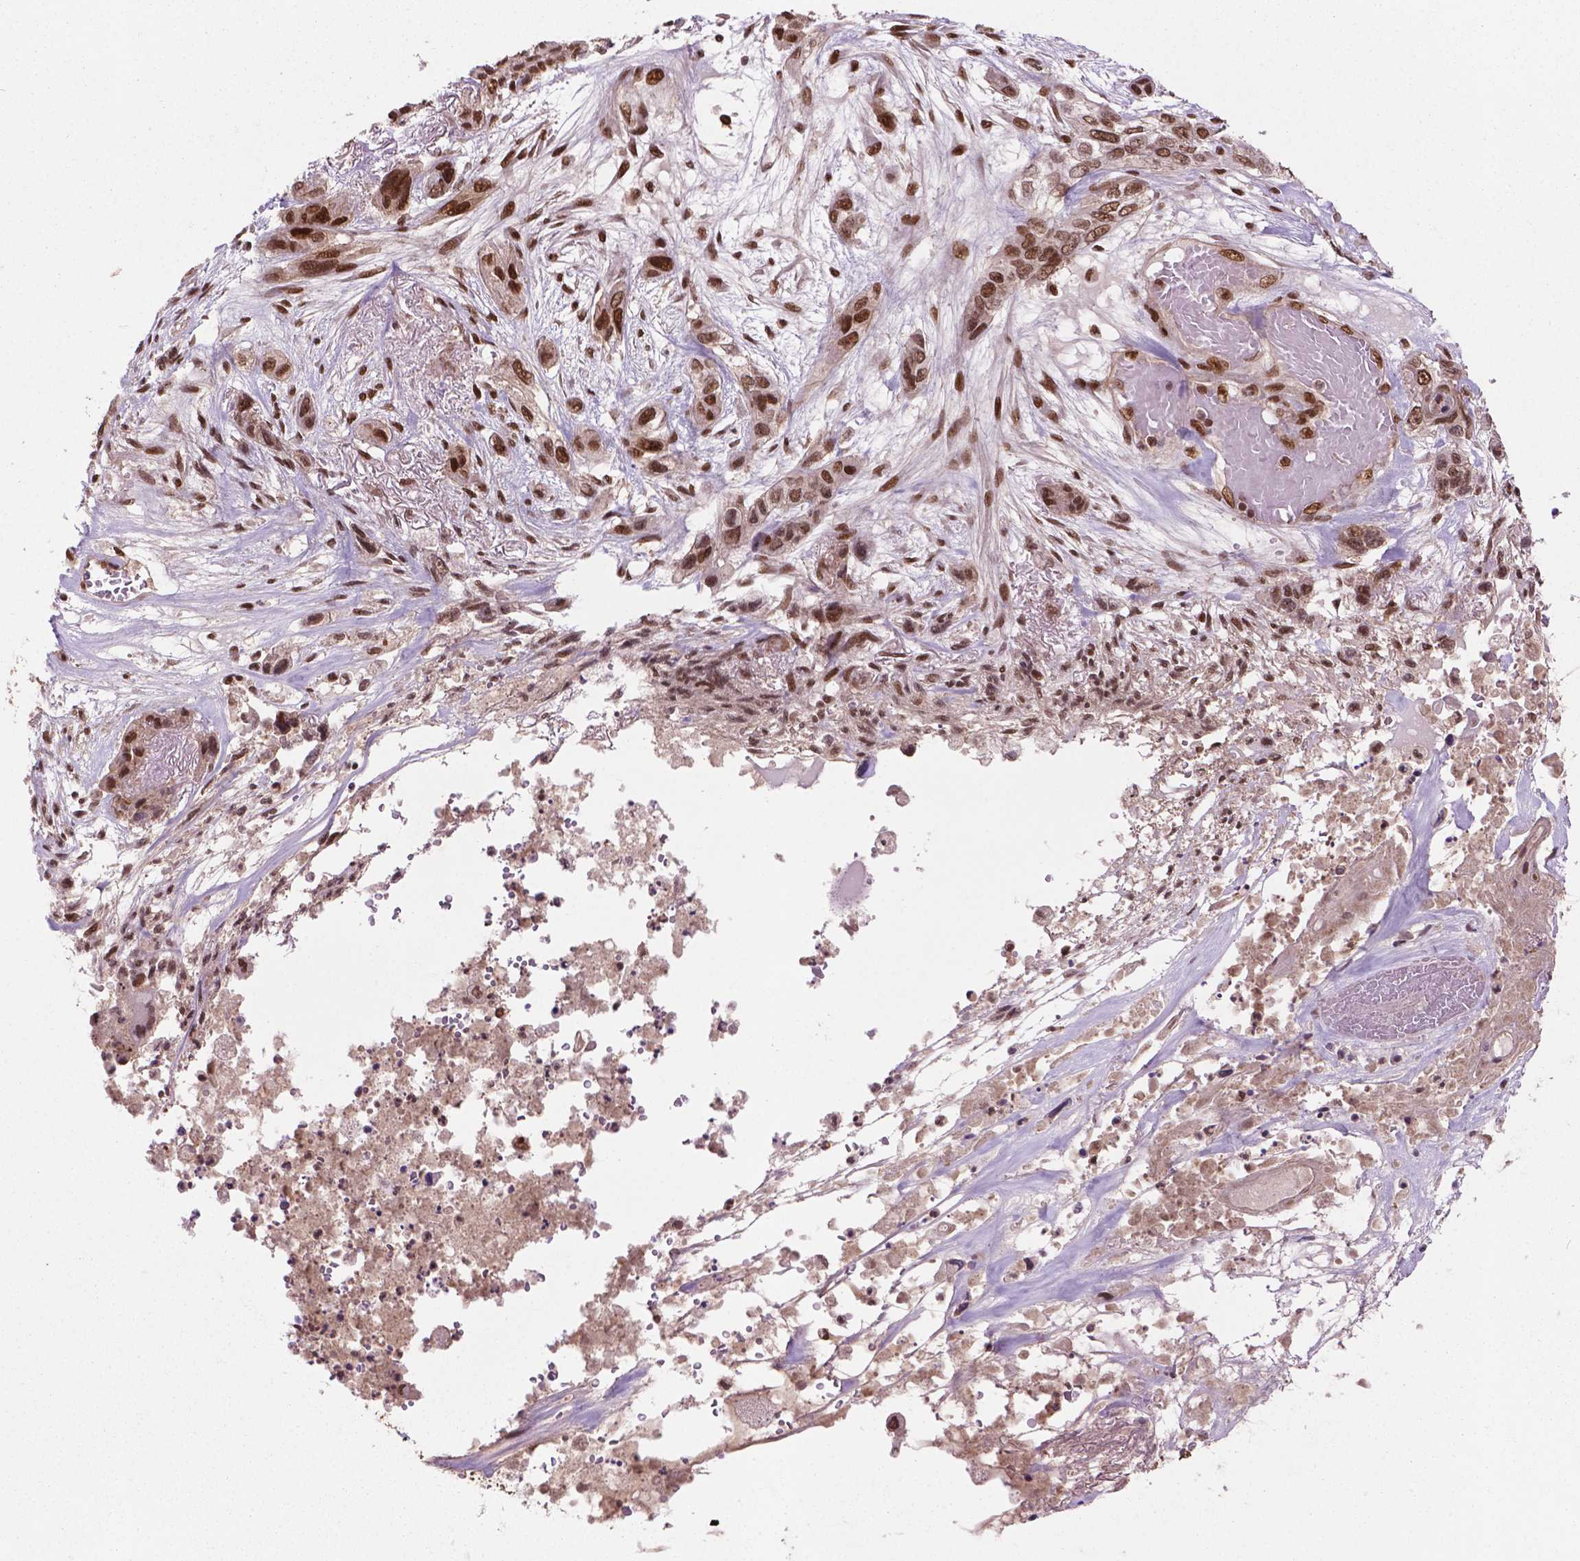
{"staining": {"intensity": "moderate", "quantity": ">75%", "location": "nuclear"}, "tissue": "lung cancer", "cell_type": "Tumor cells", "image_type": "cancer", "snomed": [{"axis": "morphology", "description": "Squamous cell carcinoma, NOS"}, {"axis": "topography", "description": "Lung"}], "caption": "About >75% of tumor cells in human lung cancer (squamous cell carcinoma) reveal moderate nuclear protein positivity as visualized by brown immunohistochemical staining.", "gene": "SIRT6", "patient": {"sex": "female", "age": 70}}